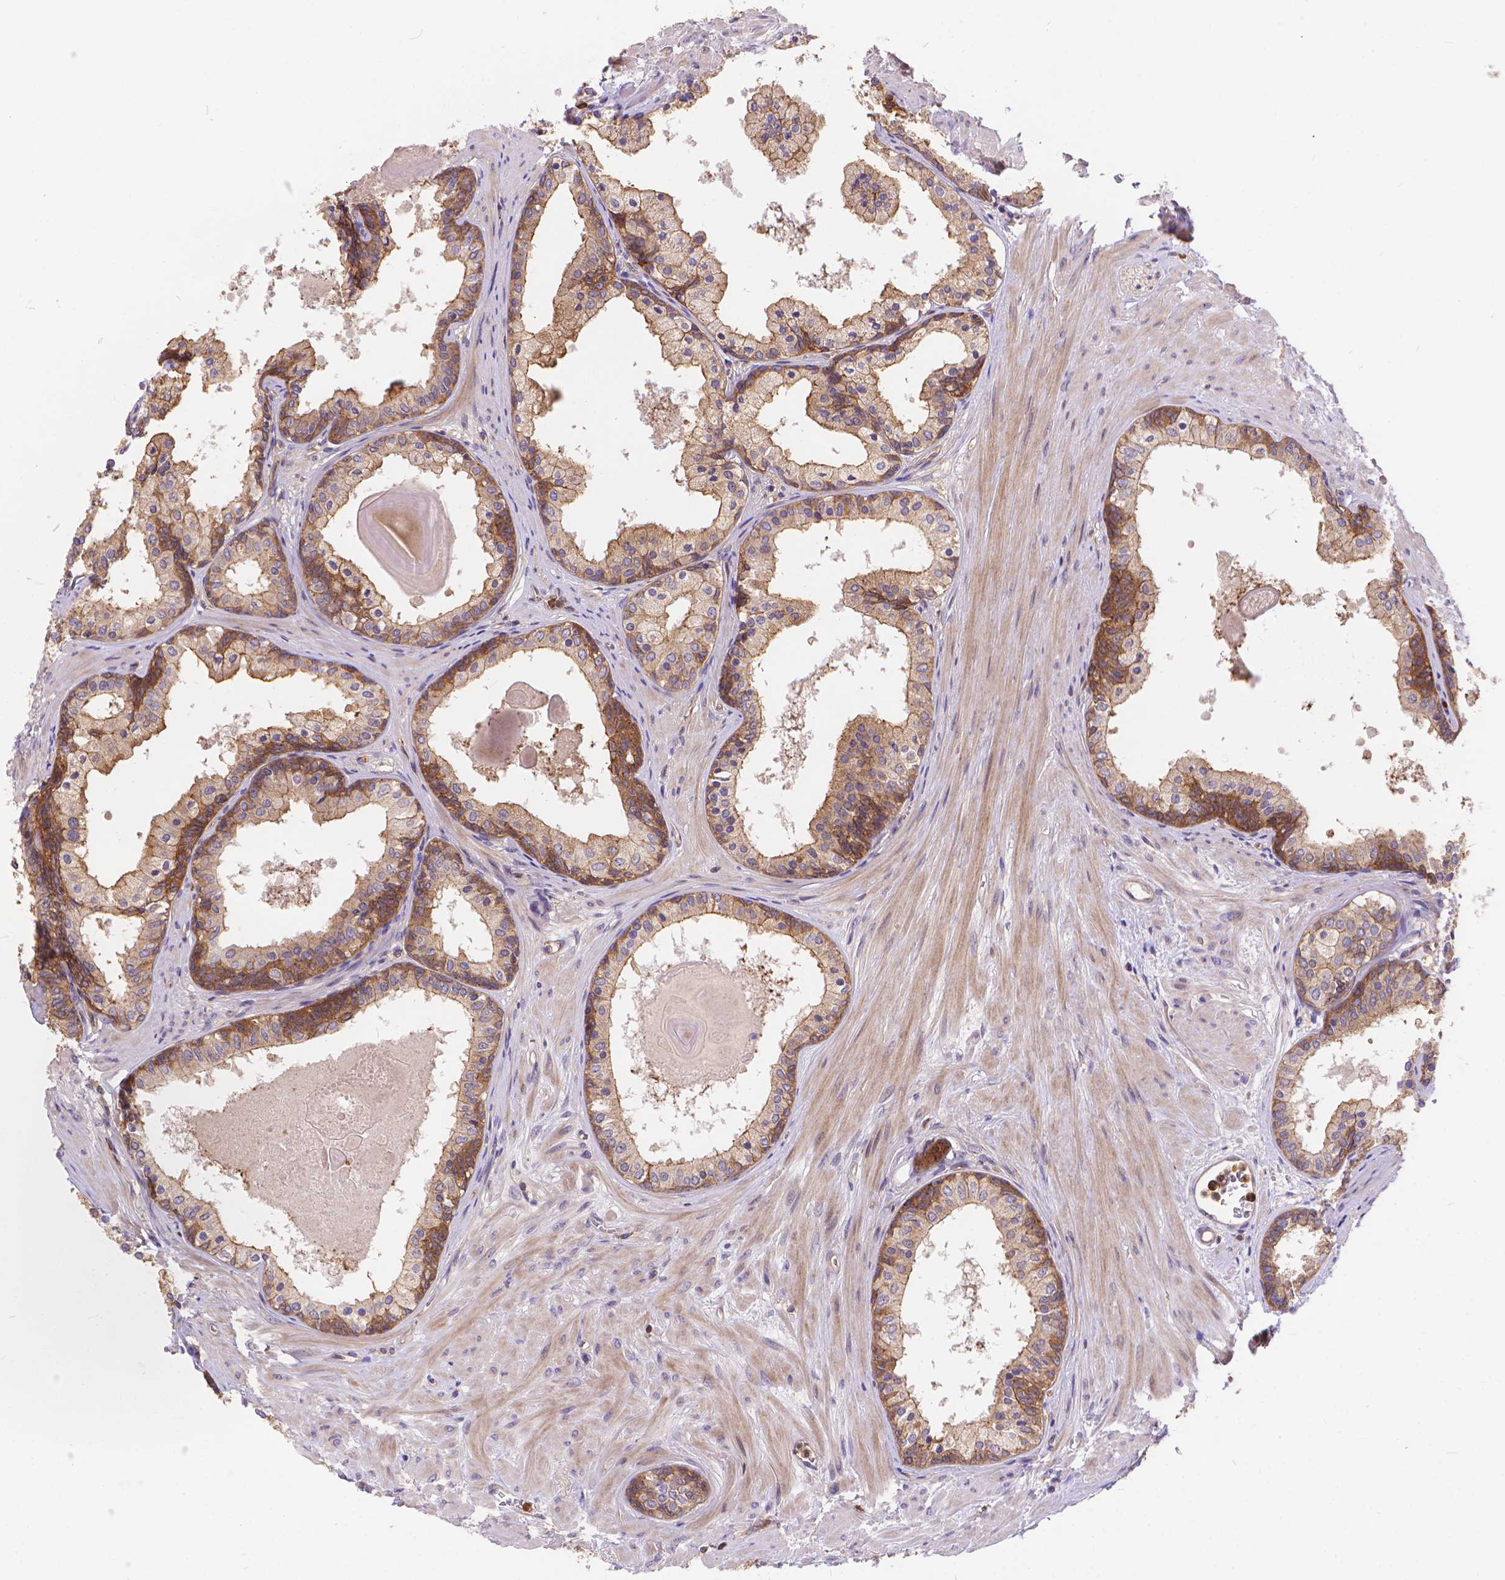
{"staining": {"intensity": "moderate", "quantity": "25%-75%", "location": "cytoplasmic/membranous"}, "tissue": "prostate", "cell_type": "Glandular cells", "image_type": "normal", "snomed": [{"axis": "morphology", "description": "Normal tissue, NOS"}, {"axis": "topography", "description": "Prostate"}], "caption": "Immunohistochemistry image of benign prostate: human prostate stained using IHC reveals medium levels of moderate protein expression localized specifically in the cytoplasmic/membranous of glandular cells, appearing as a cytoplasmic/membranous brown color.", "gene": "ARAP1", "patient": {"sex": "male", "age": 61}}